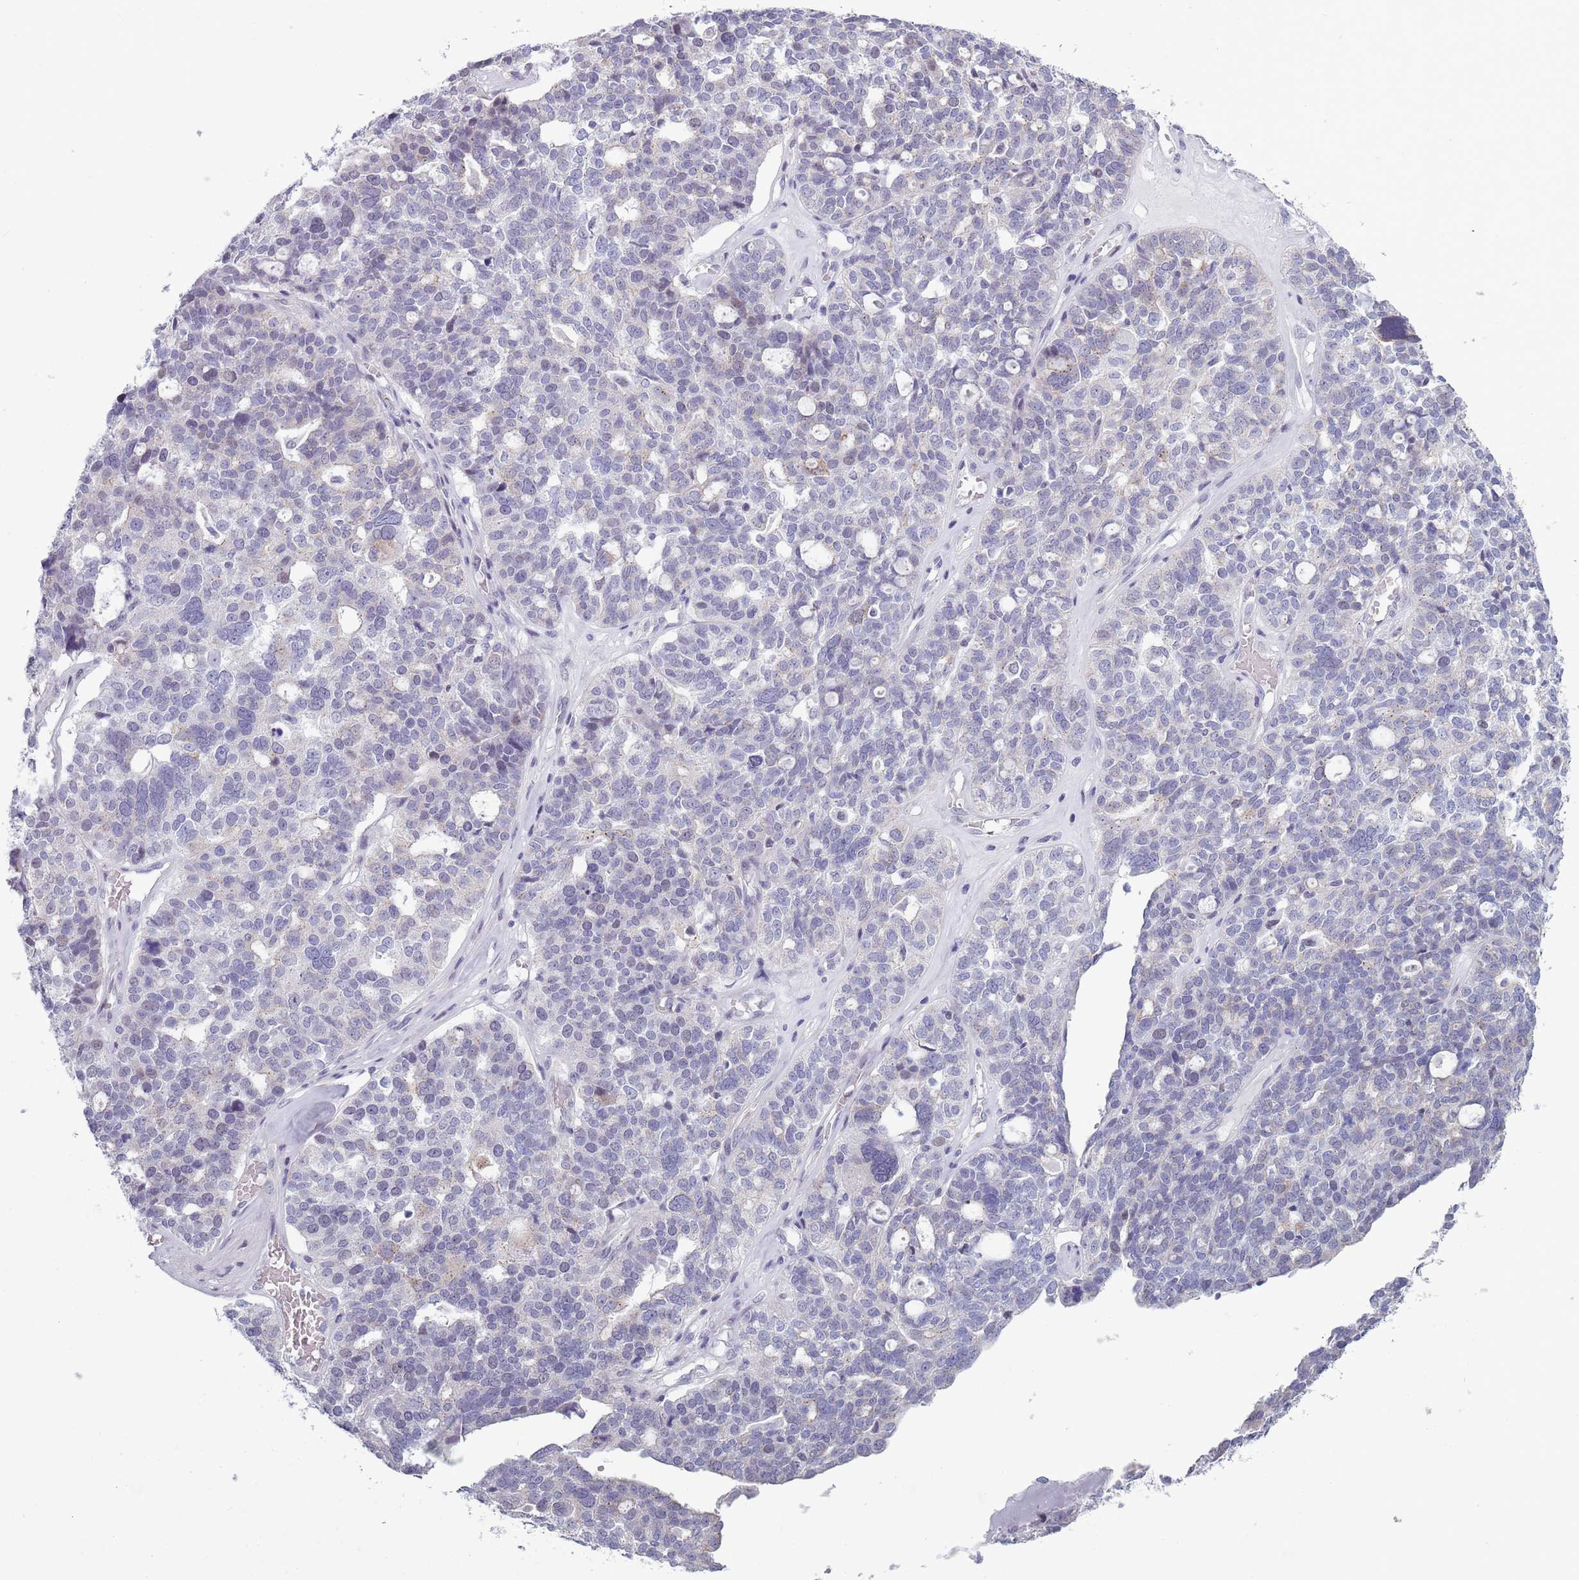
{"staining": {"intensity": "negative", "quantity": "none", "location": "none"}, "tissue": "ovarian cancer", "cell_type": "Tumor cells", "image_type": "cancer", "snomed": [{"axis": "morphology", "description": "Cystadenocarcinoma, serous, NOS"}, {"axis": "topography", "description": "Ovary"}], "caption": "DAB (3,3'-diaminobenzidine) immunohistochemical staining of human serous cystadenocarcinoma (ovarian) demonstrates no significant staining in tumor cells. (DAB immunohistochemistry (IHC), high magnification).", "gene": "ZKSCAN2", "patient": {"sex": "female", "age": 59}}